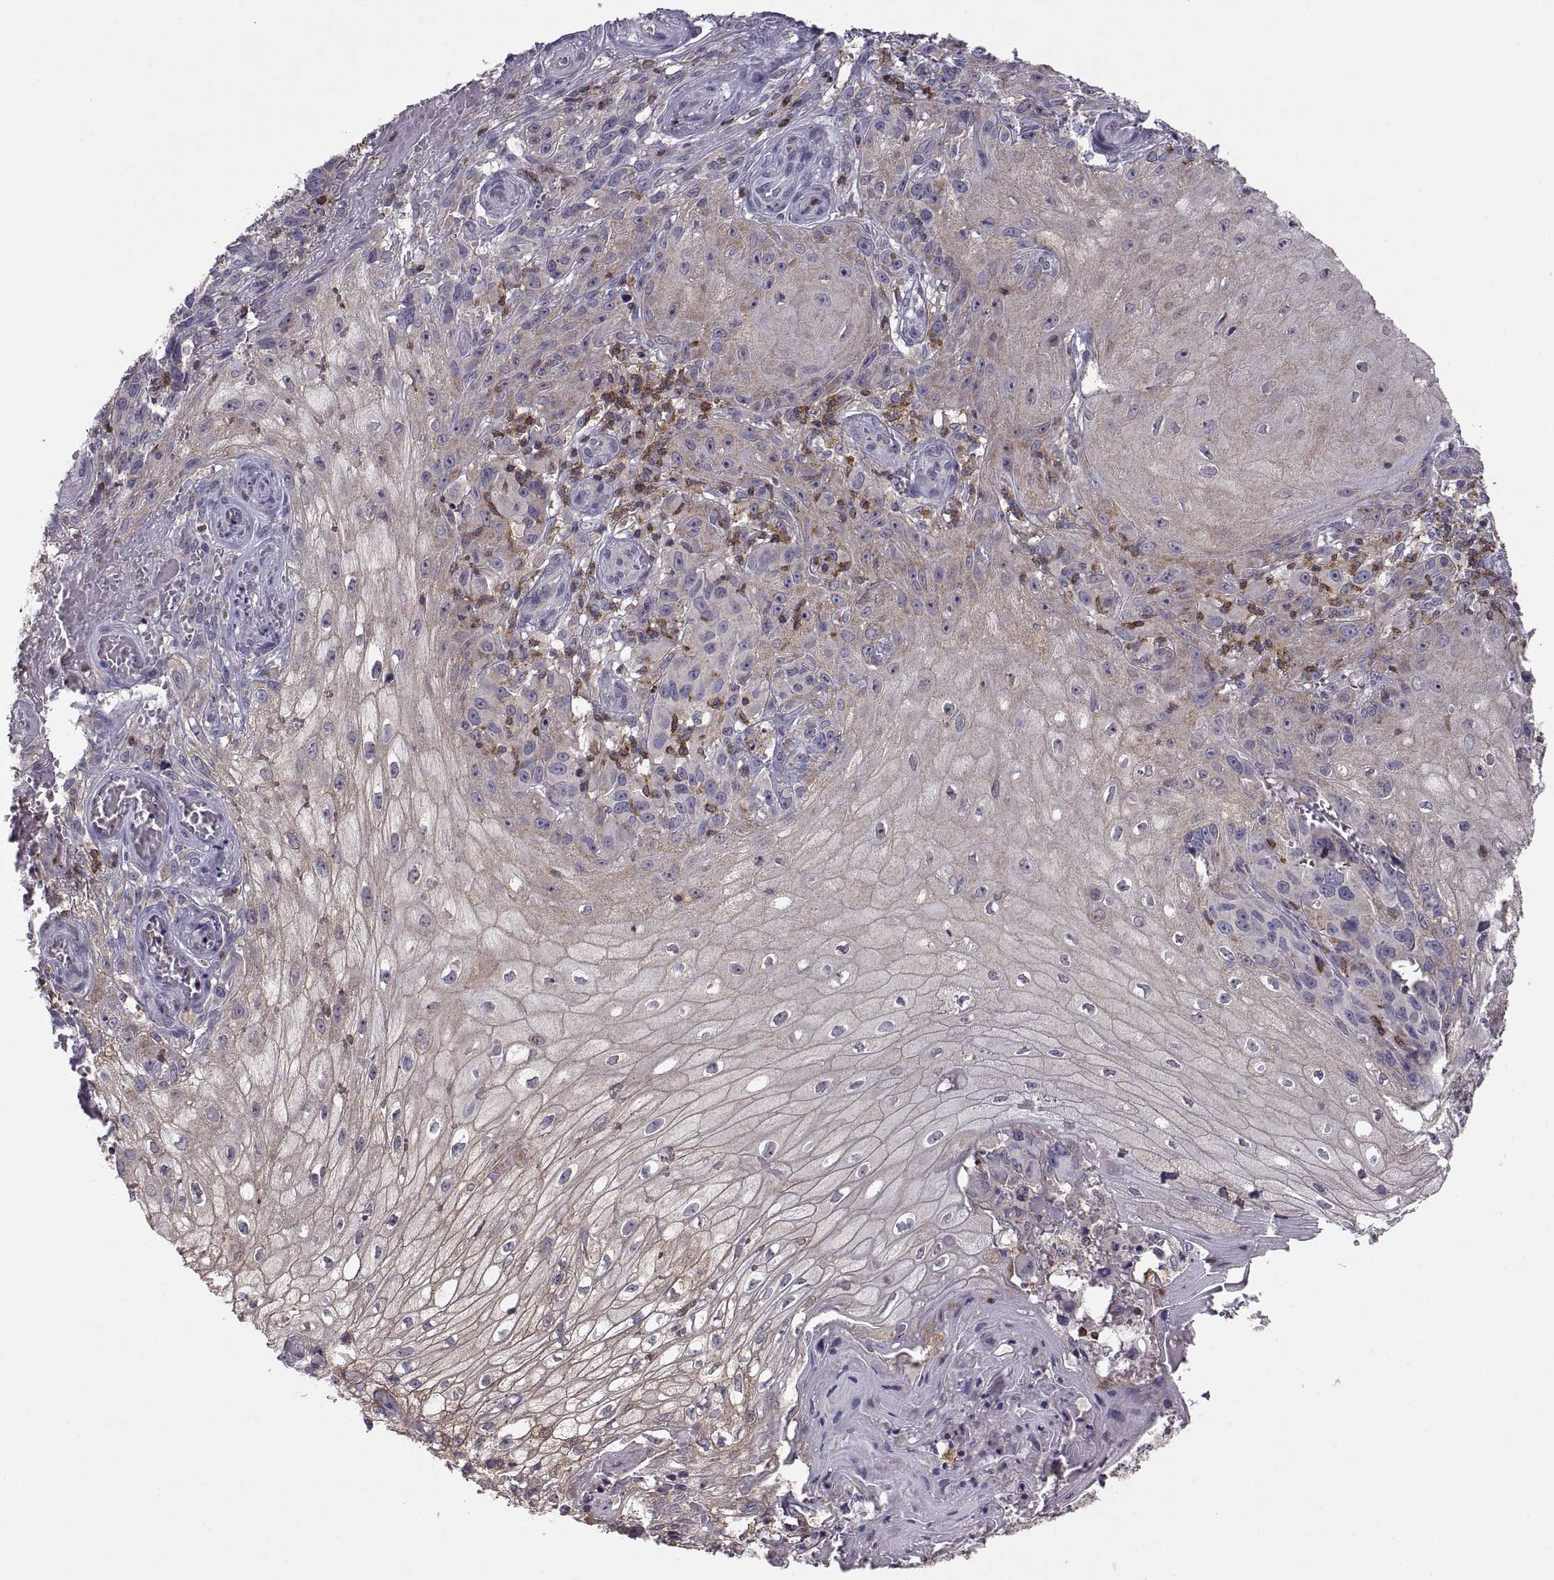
{"staining": {"intensity": "moderate", "quantity": "<25%", "location": "cytoplasmic/membranous"}, "tissue": "melanoma", "cell_type": "Tumor cells", "image_type": "cancer", "snomed": [{"axis": "morphology", "description": "Malignant melanoma, NOS"}, {"axis": "topography", "description": "Skin"}], "caption": "High-magnification brightfield microscopy of melanoma stained with DAB (brown) and counterstained with hematoxylin (blue). tumor cells exhibit moderate cytoplasmic/membranous staining is seen in about<25% of cells.", "gene": "EZR", "patient": {"sex": "female", "age": 53}}